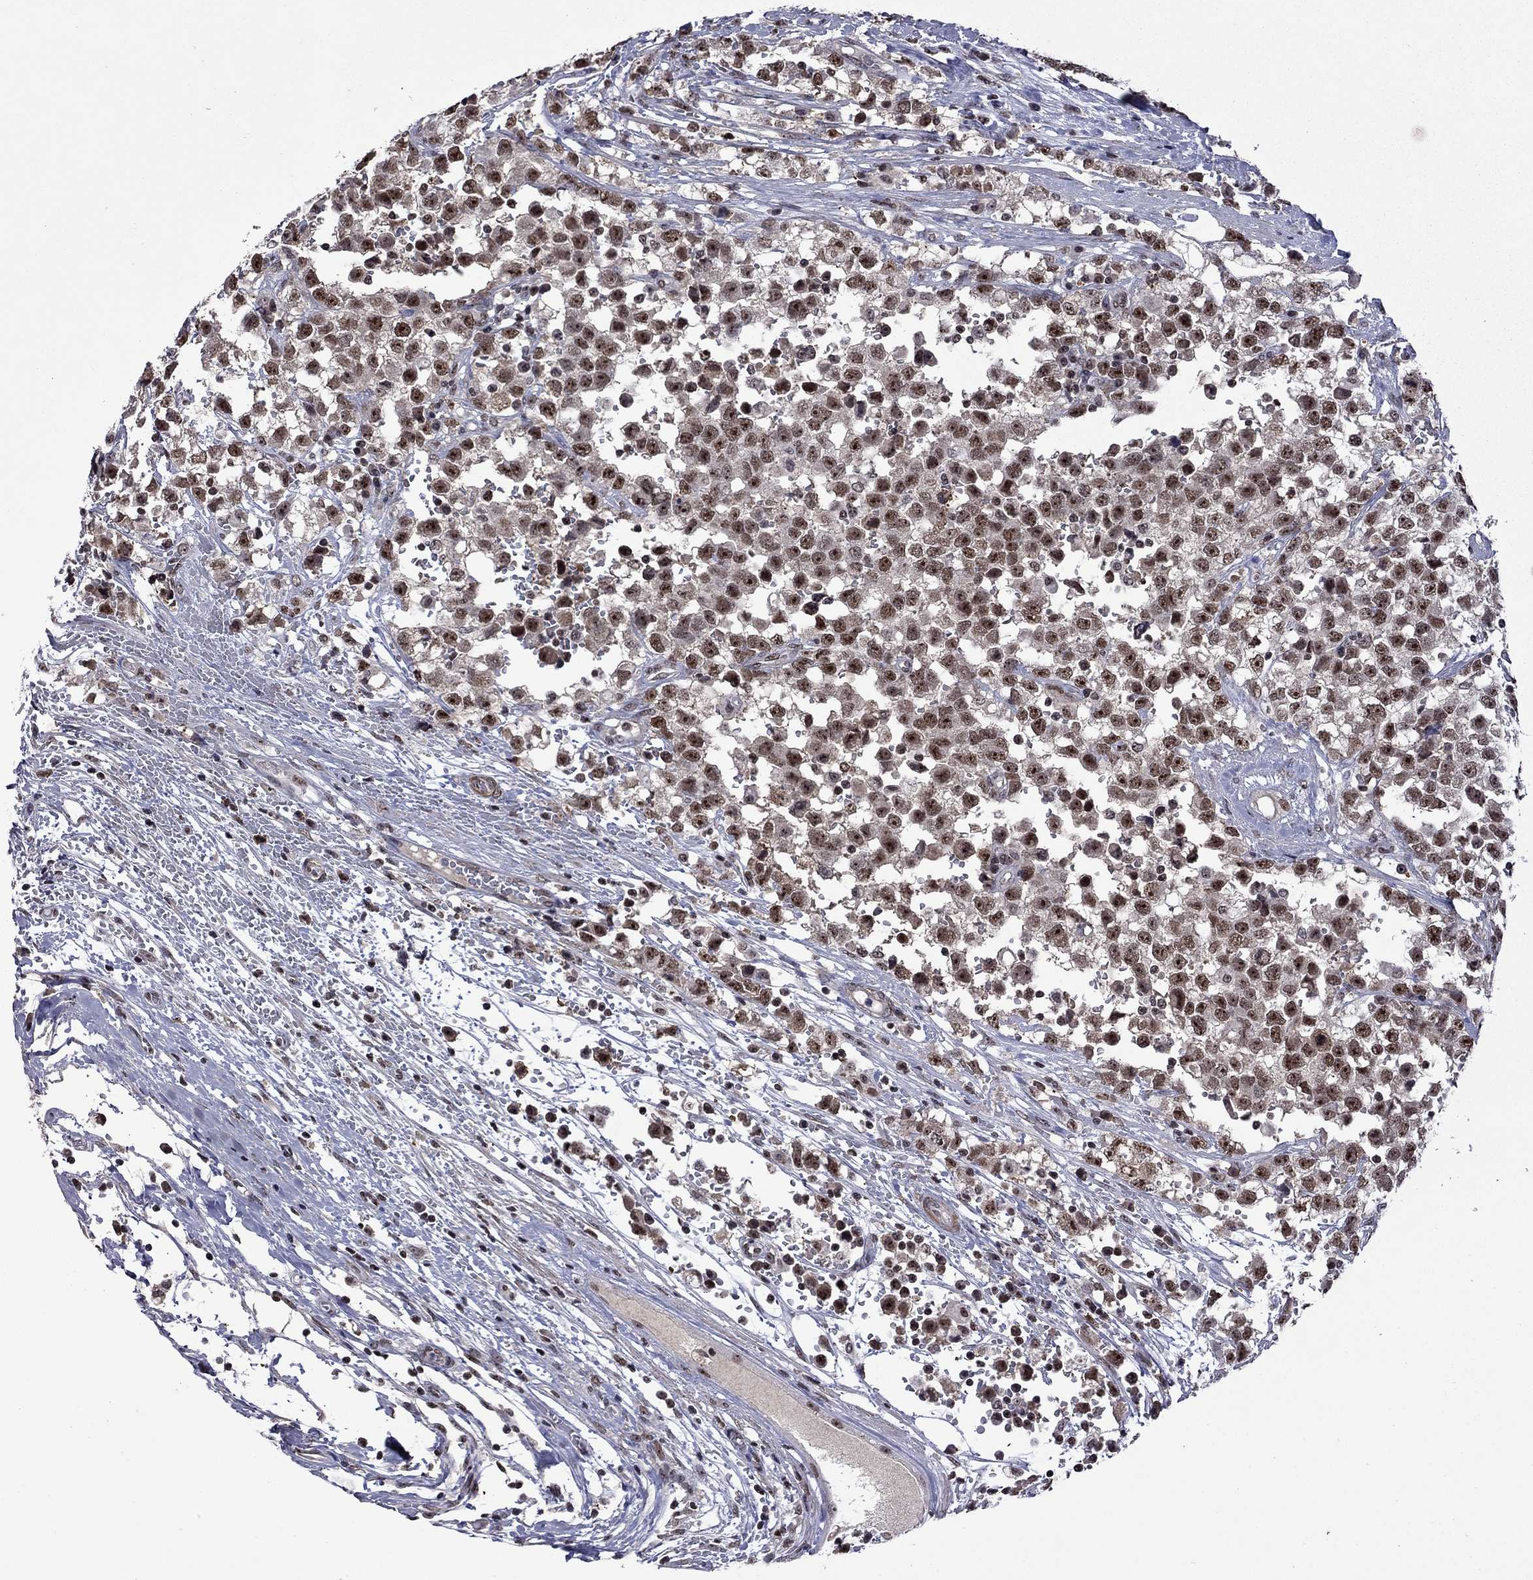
{"staining": {"intensity": "moderate", "quantity": ">75%", "location": "nuclear"}, "tissue": "testis cancer", "cell_type": "Tumor cells", "image_type": "cancer", "snomed": [{"axis": "morphology", "description": "Seminoma, NOS"}, {"axis": "topography", "description": "Testis"}], "caption": "Tumor cells demonstrate moderate nuclear expression in approximately >75% of cells in testis cancer.", "gene": "SPOUT1", "patient": {"sex": "male", "age": 34}}